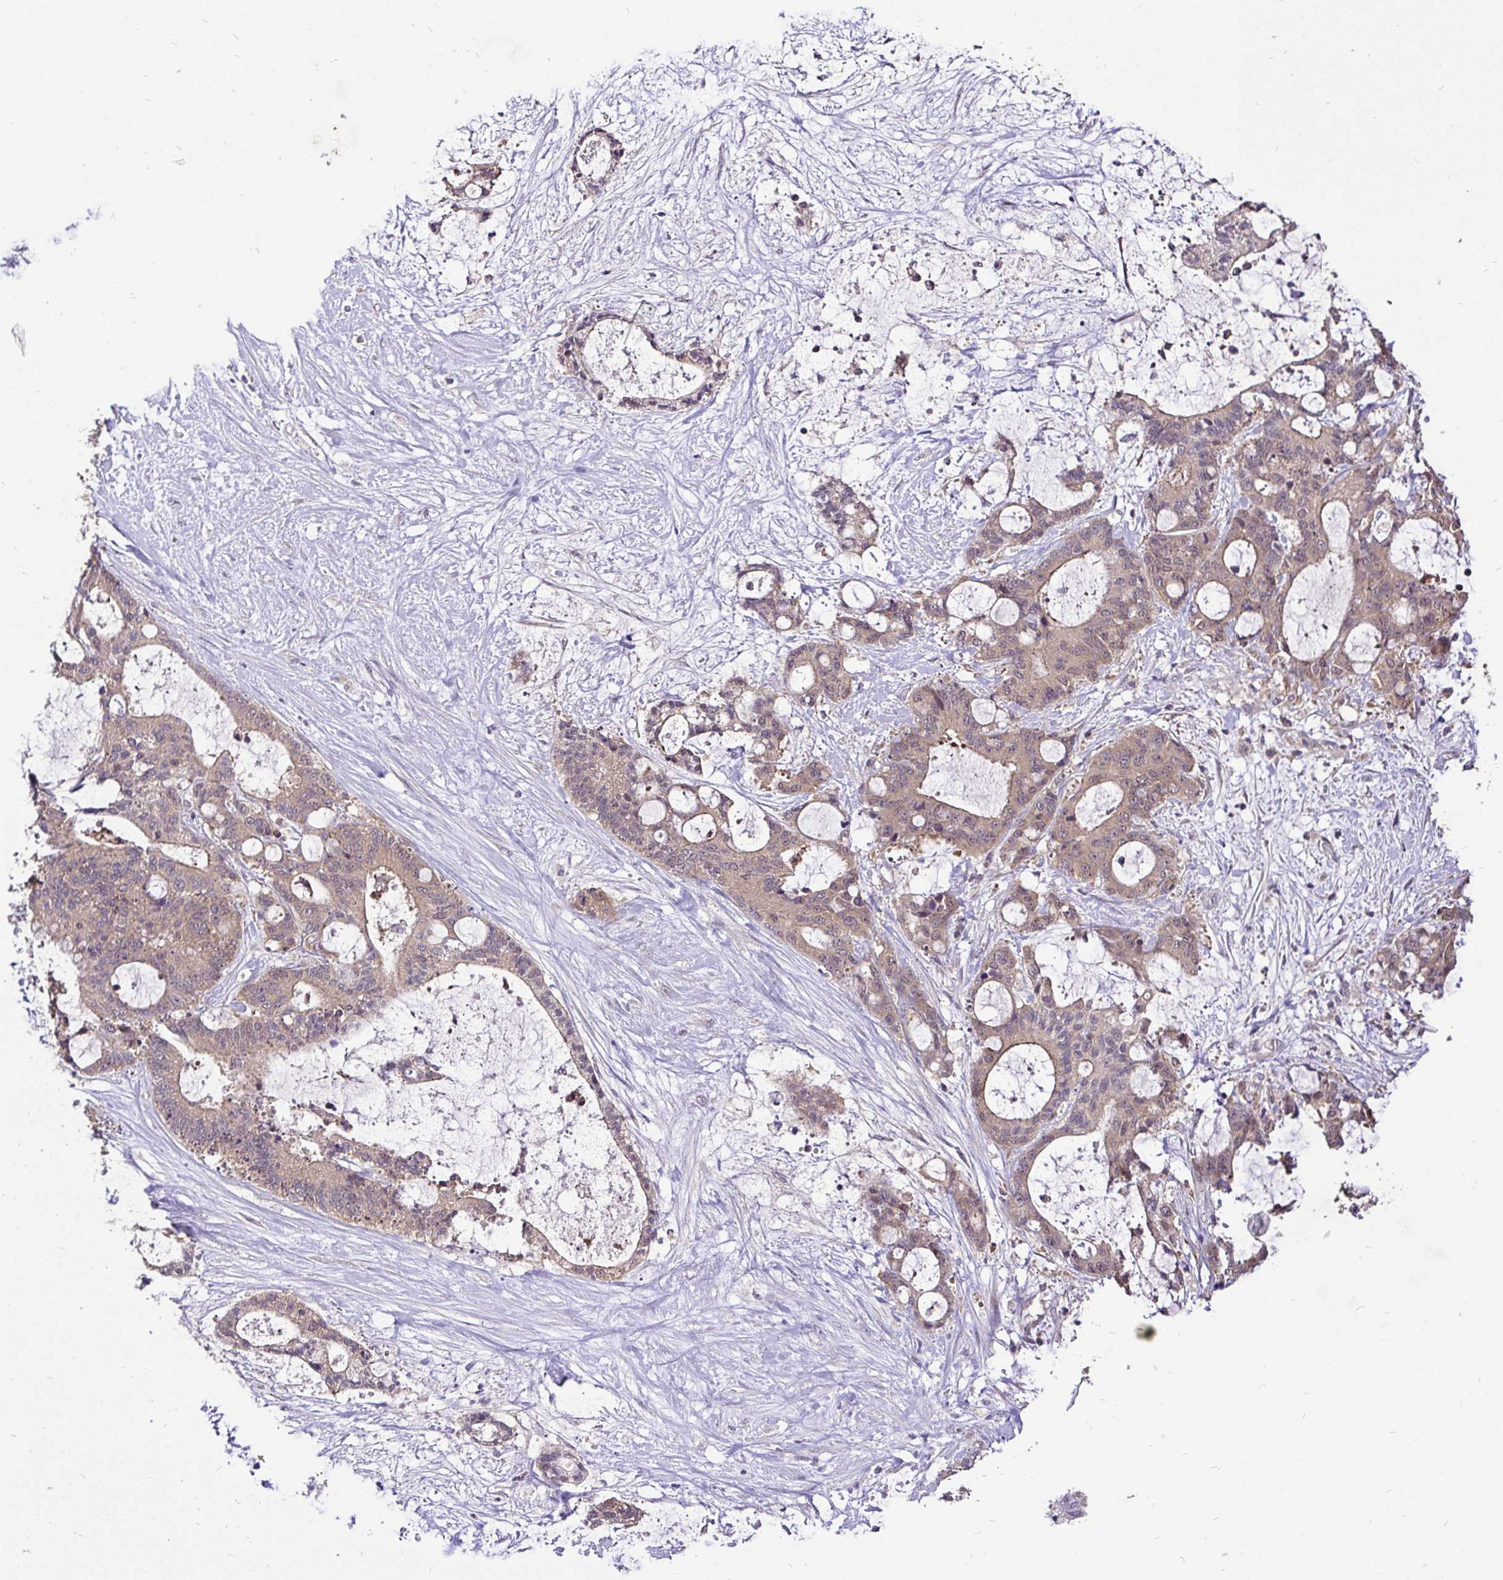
{"staining": {"intensity": "moderate", "quantity": ">75%", "location": "cytoplasmic/membranous,nuclear"}, "tissue": "liver cancer", "cell_type": "Tumor cells", "image_type": "cancer", "snomed": [{"axis": "morphology", "description": "Normal tissue, NOS"}, {"axis": "morphology", "description": "Cholangiocarcinoma"}, {"axis": "topography", "description": "Liver"}, {"axis": "topography", "description": "Peripheral nerve tissue"}], "caption": "Immunohistochemical staining of human liver cancer shows medium levels of moderate cytoplasmic/membranous and nuclear expression in approximately >75% of tumor cells.", "gene": "UBE2M", "patient": {"sex": "female", "age": 73}}